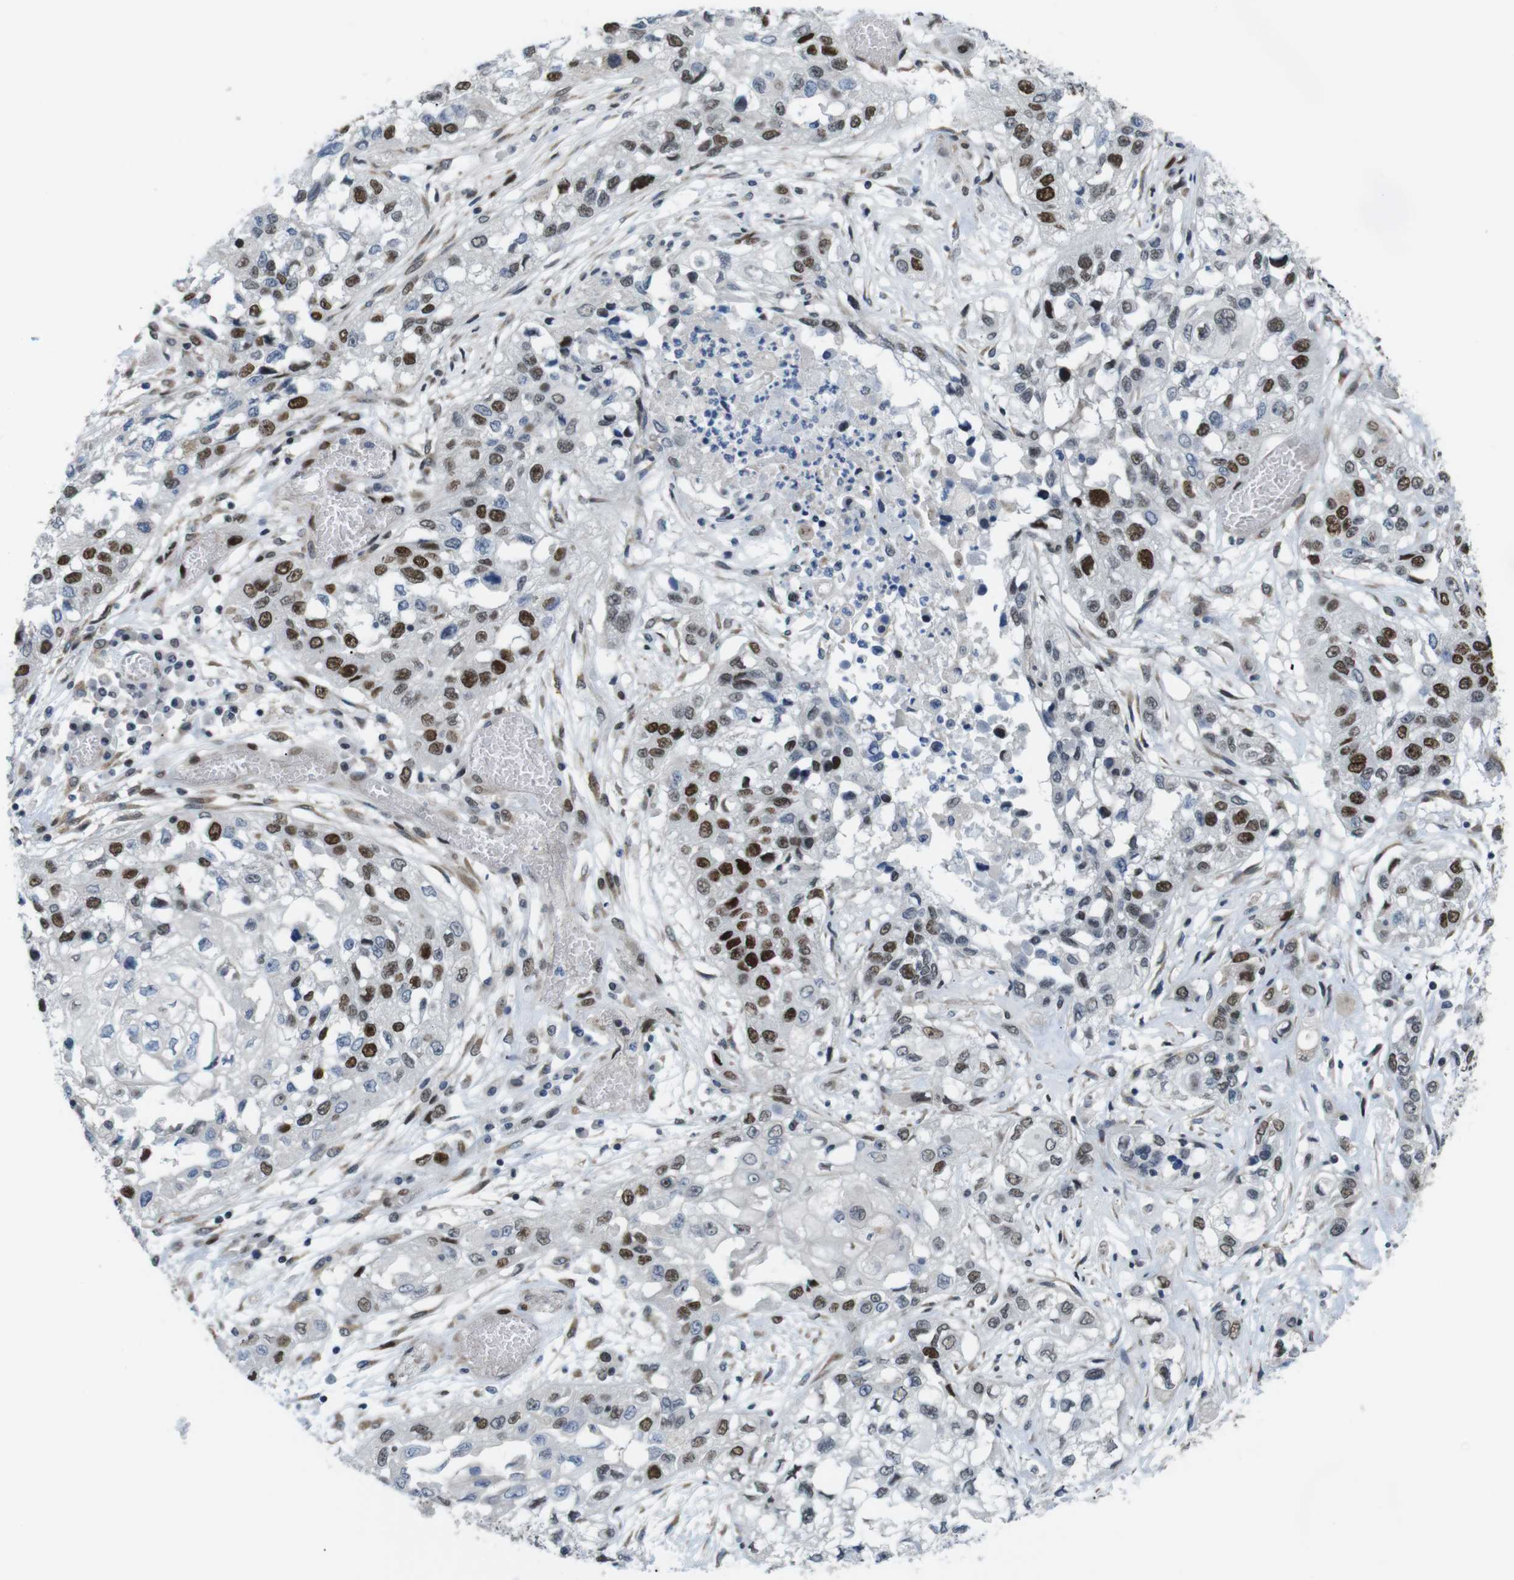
{"staining": {"intensity": "moderate", "quantity": "25%-75%", "location": "nuclear"}, "tissue": "lung cancer", "cell_type": "Tumor cells", "image_type": "cancer", "snomed": [{"axis": "morphology", "description": "Squamous cell carcinoma, NOS"}, {"axis": "topography", "description": "Lung"}], "caption": "This micrograph shows squamous cell carcinoma (lung) stained with immunohistochemistry to label a protein in brown. The nuclear of tumor cells show moderate positivity for the protein. Nuclei are counter-stained blue.", "gene": "SMCO2", "patient": {"sex": "male", "age": 71}}